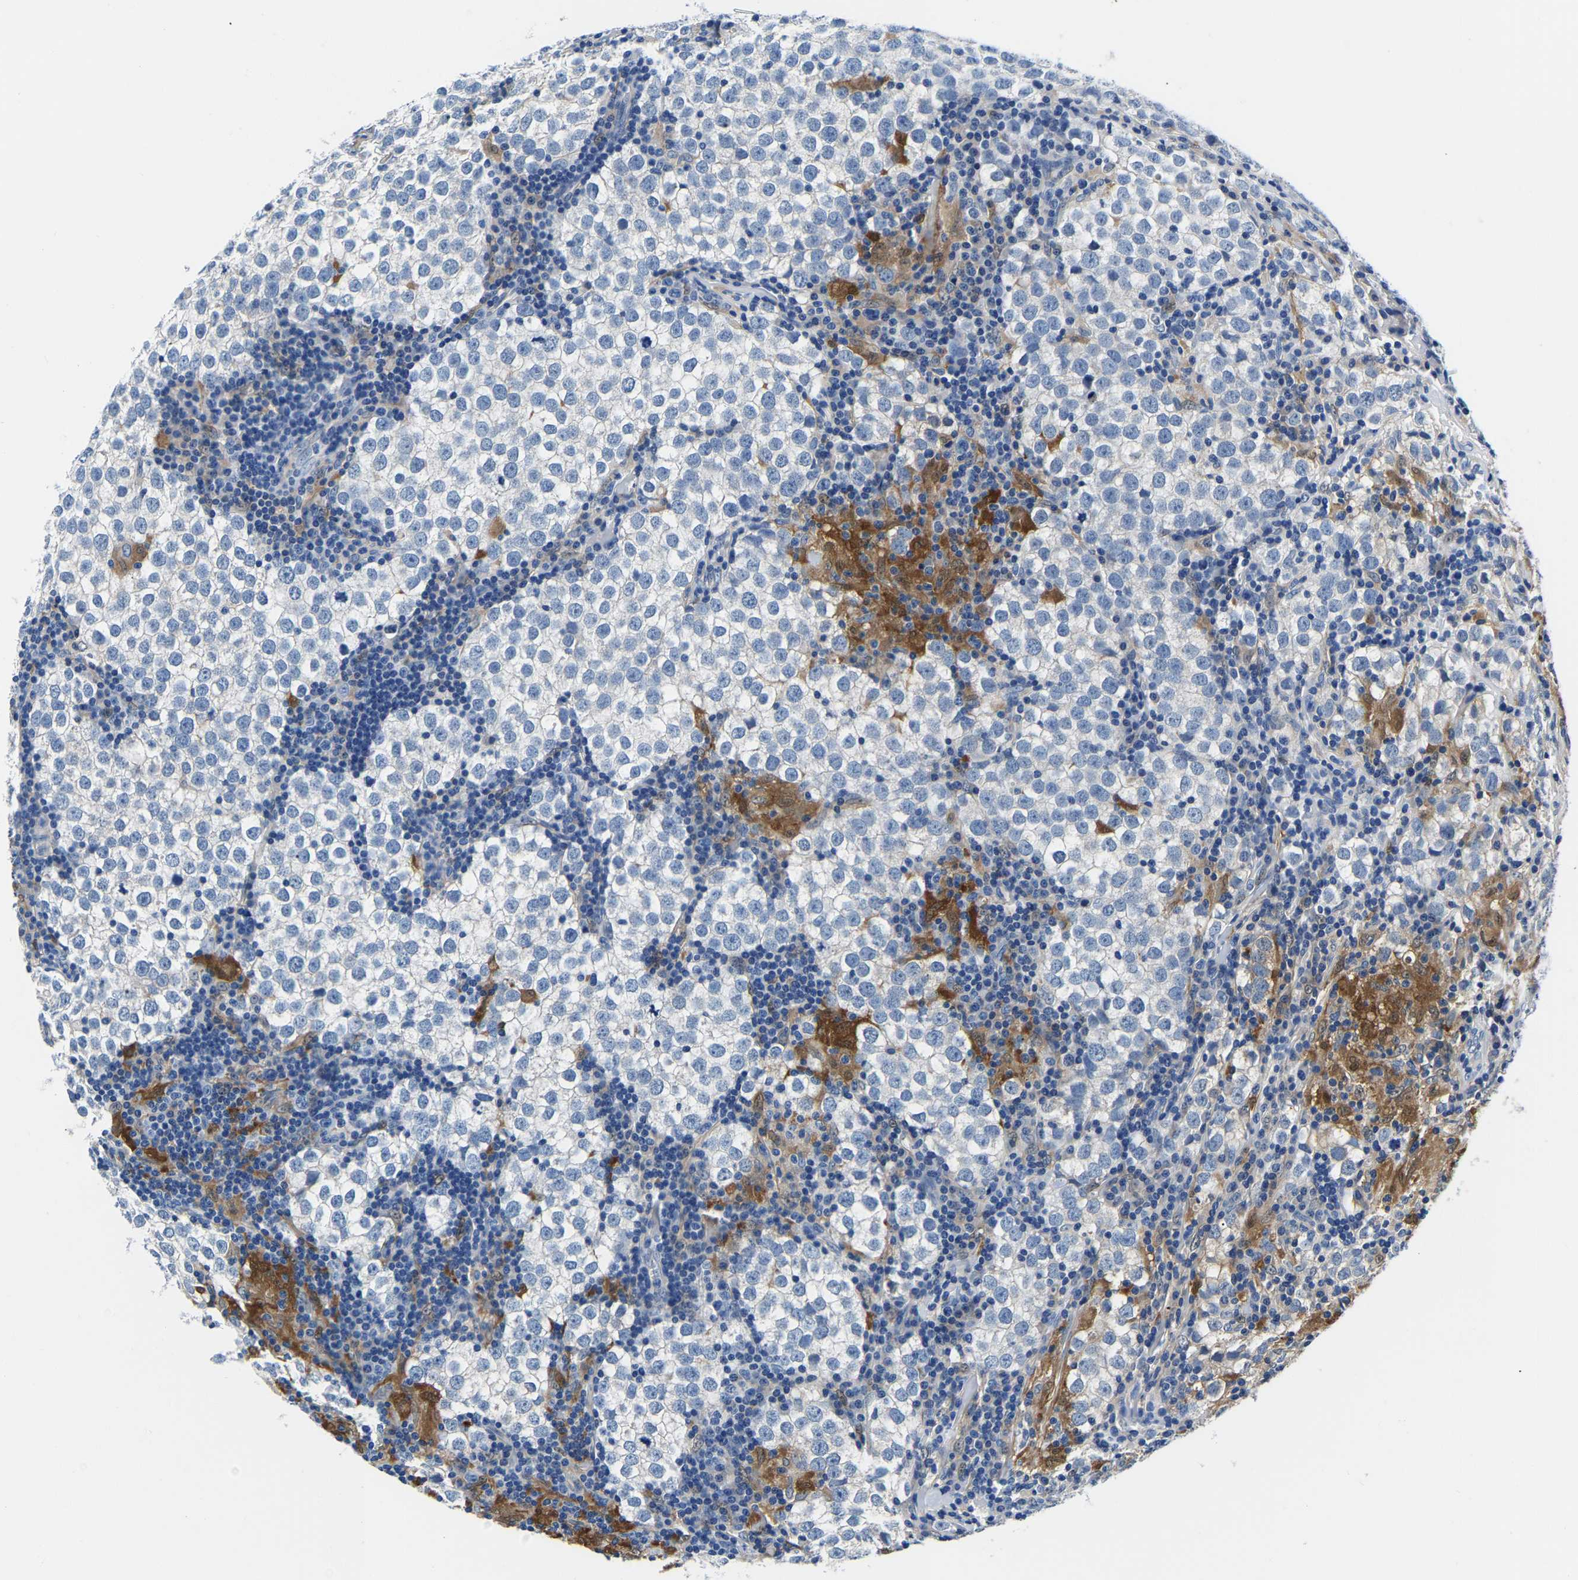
{"staining": {"intensity": "negative", "quantity": "none", "location": "none"}, "tissue": "testis cancer", "cell_type": "Tumor cells", "image_type": "cancer", "snomed": [{"axis": "morphology", "description": "Seminoma, NOS"}, {"axis": "morphology", "description": "Carcinoma, Embryonal, NOS"}, {"axis": "topography", "description": "Testis"}], "caption": "High power microscopy photomicrograph of an IHC photomicrograph of testis cancer (seminoma), revealing no significant expression in tumor cells.", "gene": "ACO1", "patient": {"sex": "male", "age": 36}}